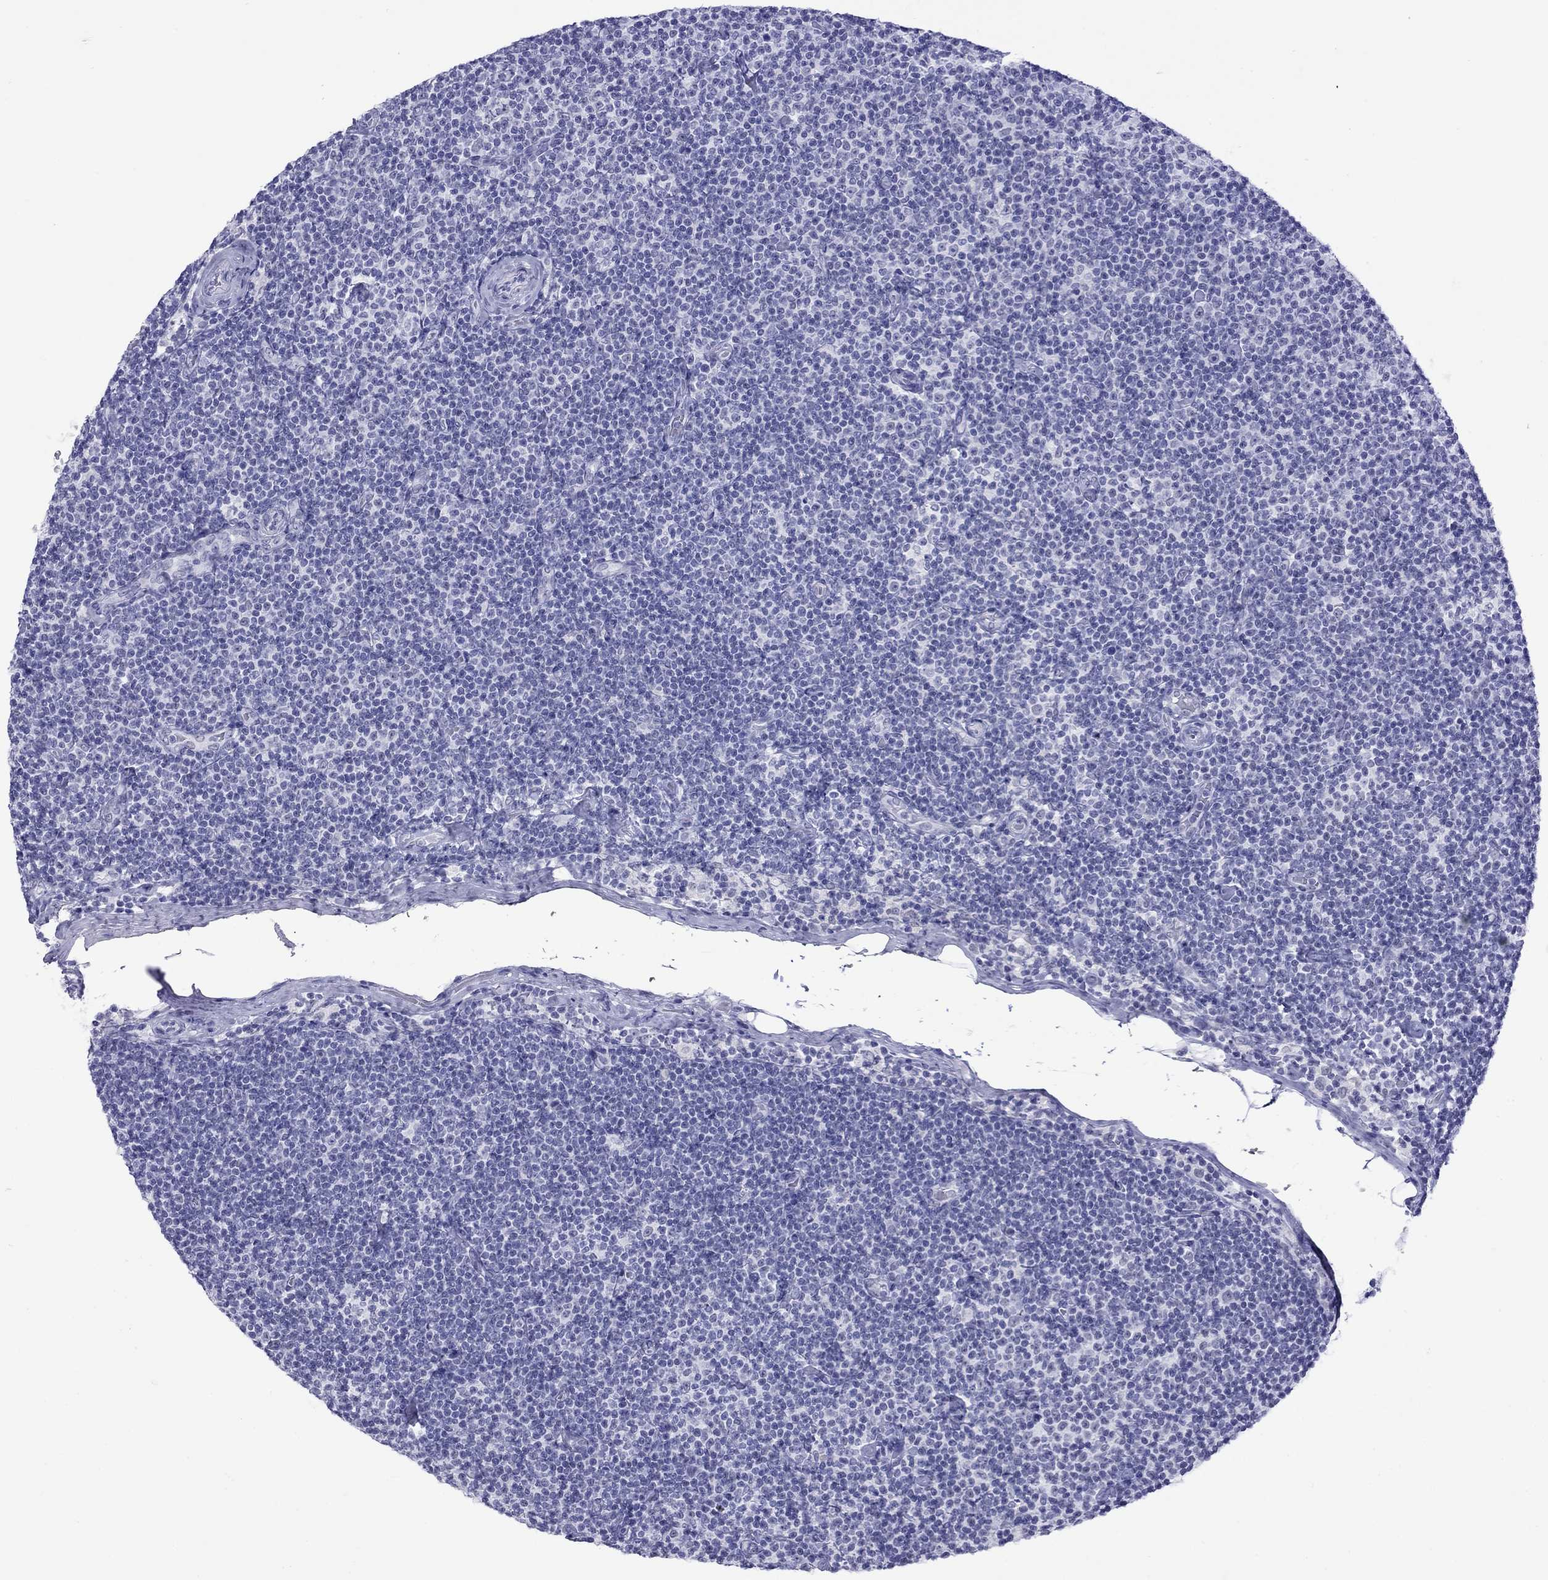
{"staining": {"intensity": "negative", "quantity": "none", "location": "none"}, "tissue": "lymphoma", "cell_type": "Tumor cells", "image_type": "cancer", "snomed": [{"axis": "morphology", "description": "Malignant lymphoma, non-Hodgkin's type, Low grade"}, {"axis": "topography", "description": "Lymph node"}], "caption": "DAB immunohistochemical staining of human lymphoma displays no significant expression in tumor cells.", "gene": "SLC30A8", "patient": {"sex": "male", "age": 81}}